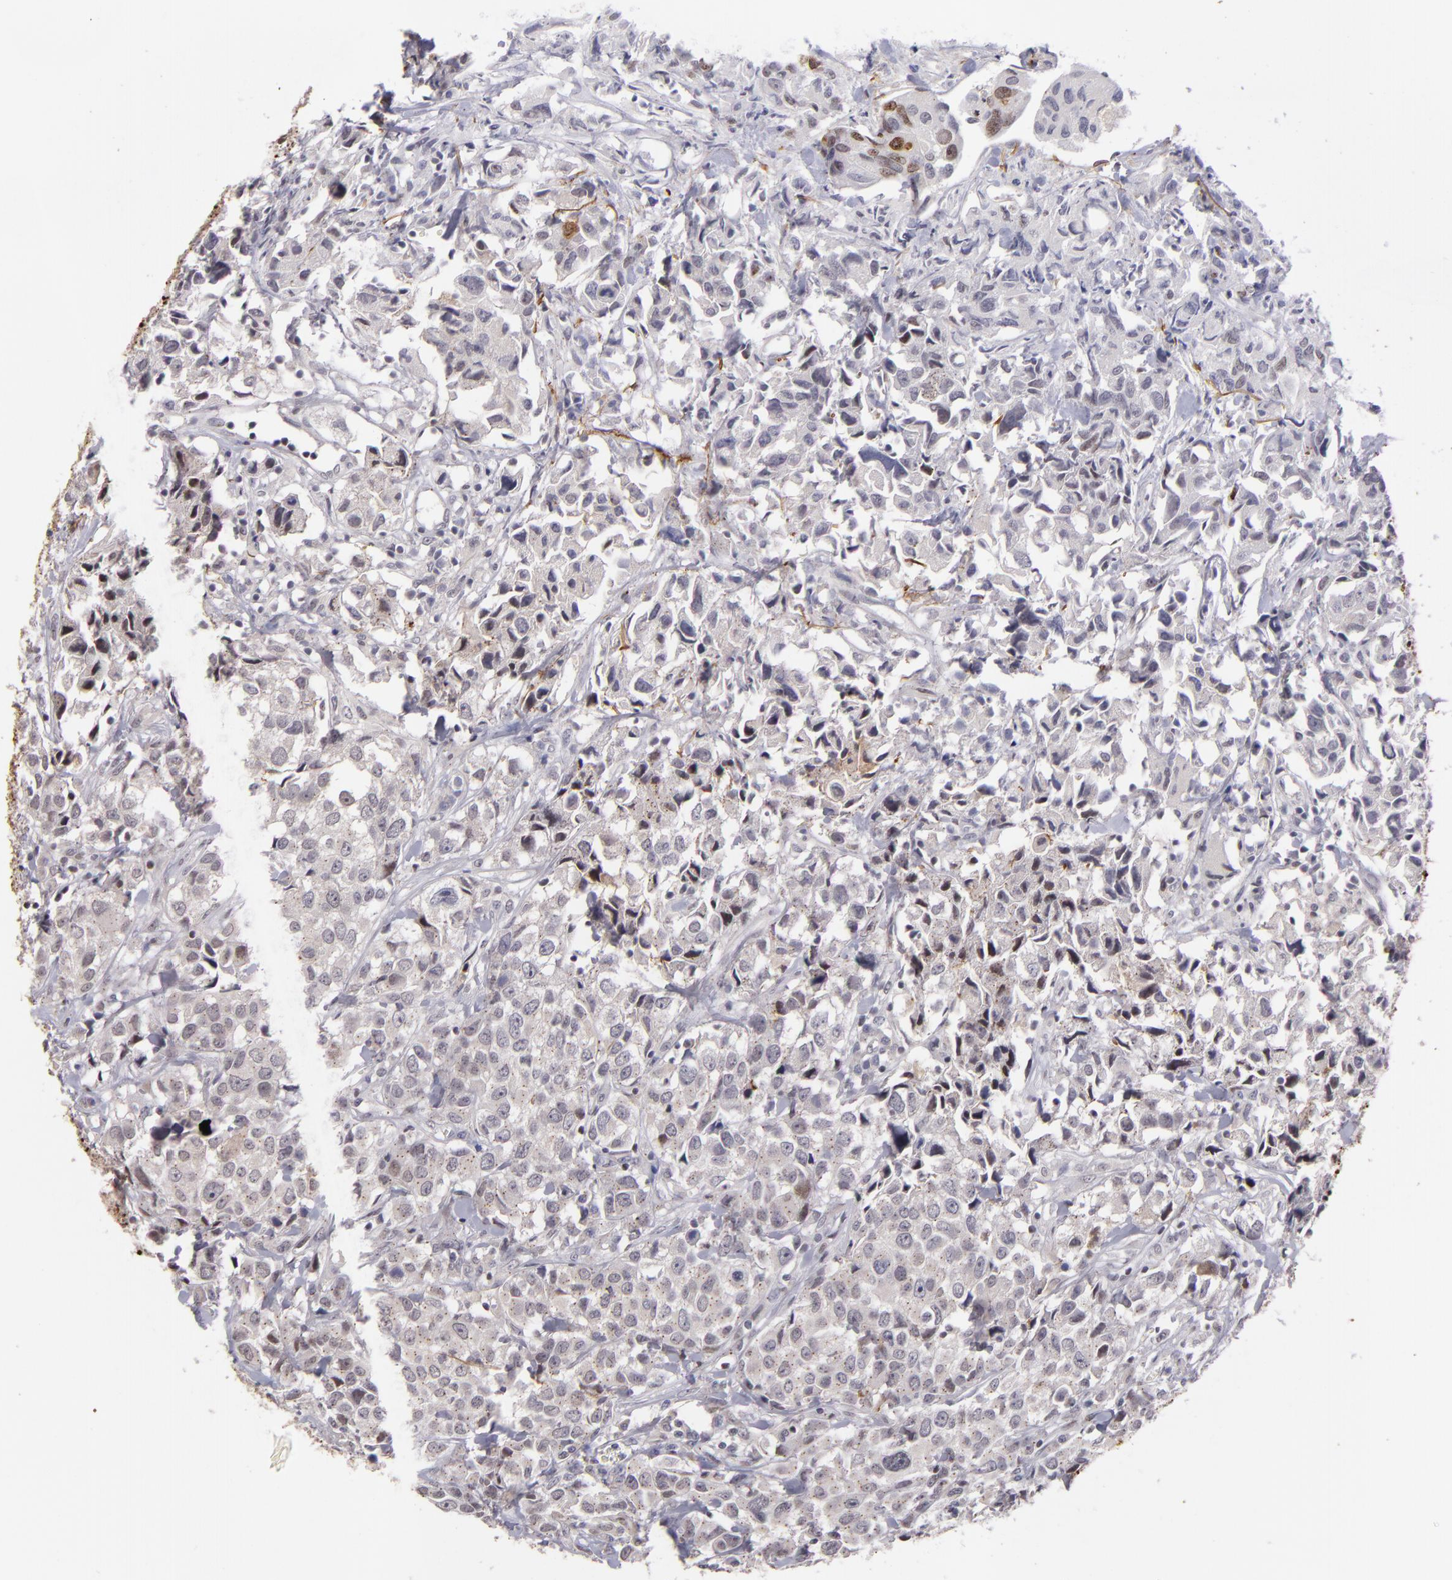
{"staining": {"intensity": "moderate", "quantity": "<25%", "location": "nuclear"}, "tissue": "urothelial cancer", "cell_type": "Tumor cells", "image_type": "cancer", "snomed": [{"axis": "morphology", "description": "Urothelial carcinoma, High grade"}, {"axis": "topography", "description": "Urinary bladder"}], "caption": "High-magnification brightfield microscopy of high-grade urothelial carcinoma stained with DAB (3,3'-diaminobenzidine) (brown) and counterstained with hematoxylin (blue). tumor cells exhibit moderate nuclear expression is present in about<25% of cells. (DAB IHC with brightfield microscopy, high magnification).", "gene": "RXRG", "patient": {"sex": "female", "age": 75}}